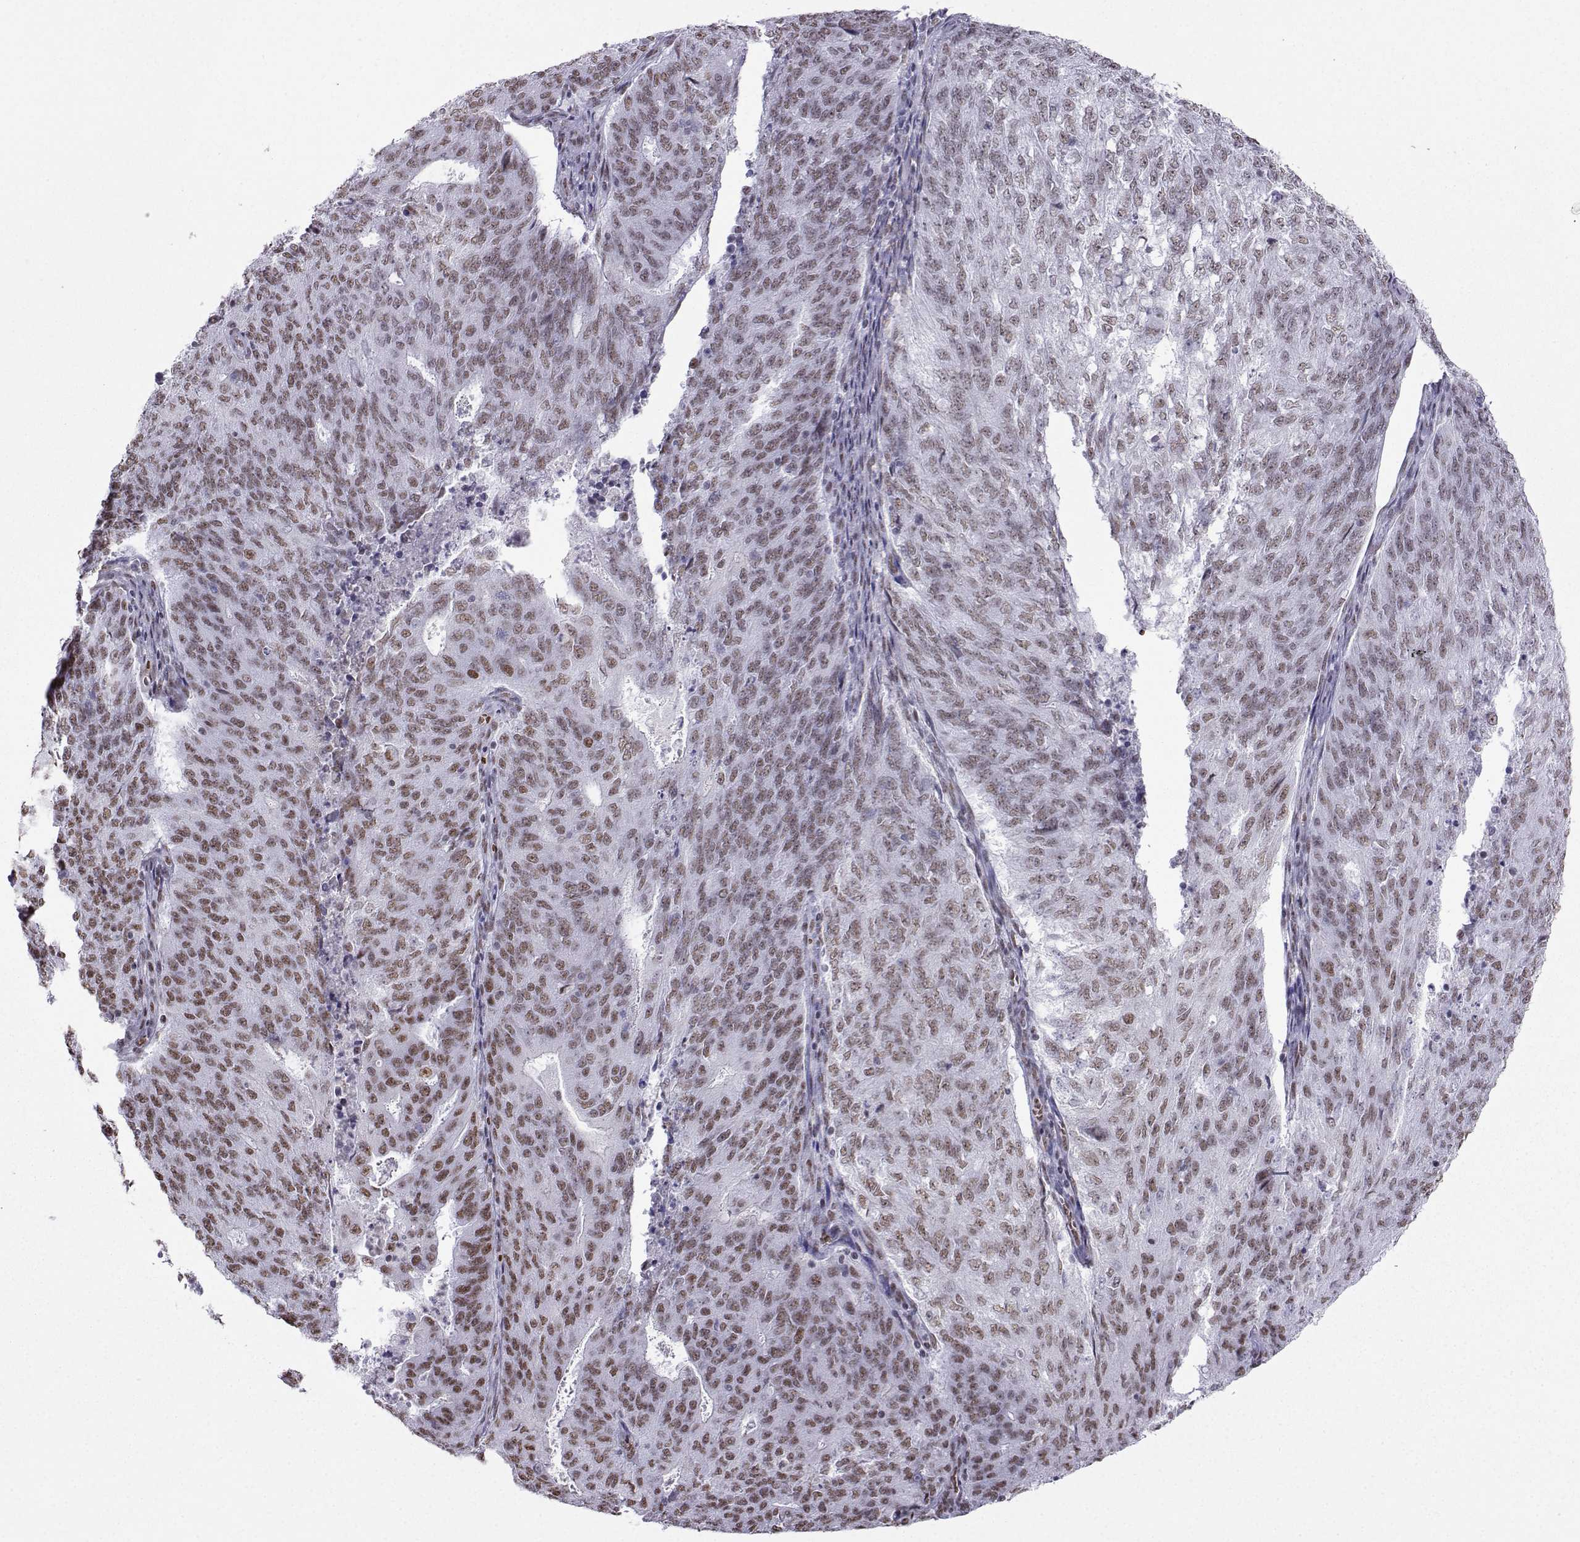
{"staining": {"intensity": "weak", "quantity": ">75%", "location": "nuclear"}, "tissue": "endometrial cancer", "cell_type": "Tumor cells", "image_type": "cancer", "snomed": [{"axis": "morphology", "description": "Adenocarcinoma, NOS"}, {"axis": "topography", "description": "Endometrium"}], "caption": "The histopathology image demonstrates a brown stain indicating the presence of a protein in the nuclear of tumor cells in endometrial cancer (adenocarcinoma).", "gene": "CCNK", "patient": {"sex": "female", "age": 82}}